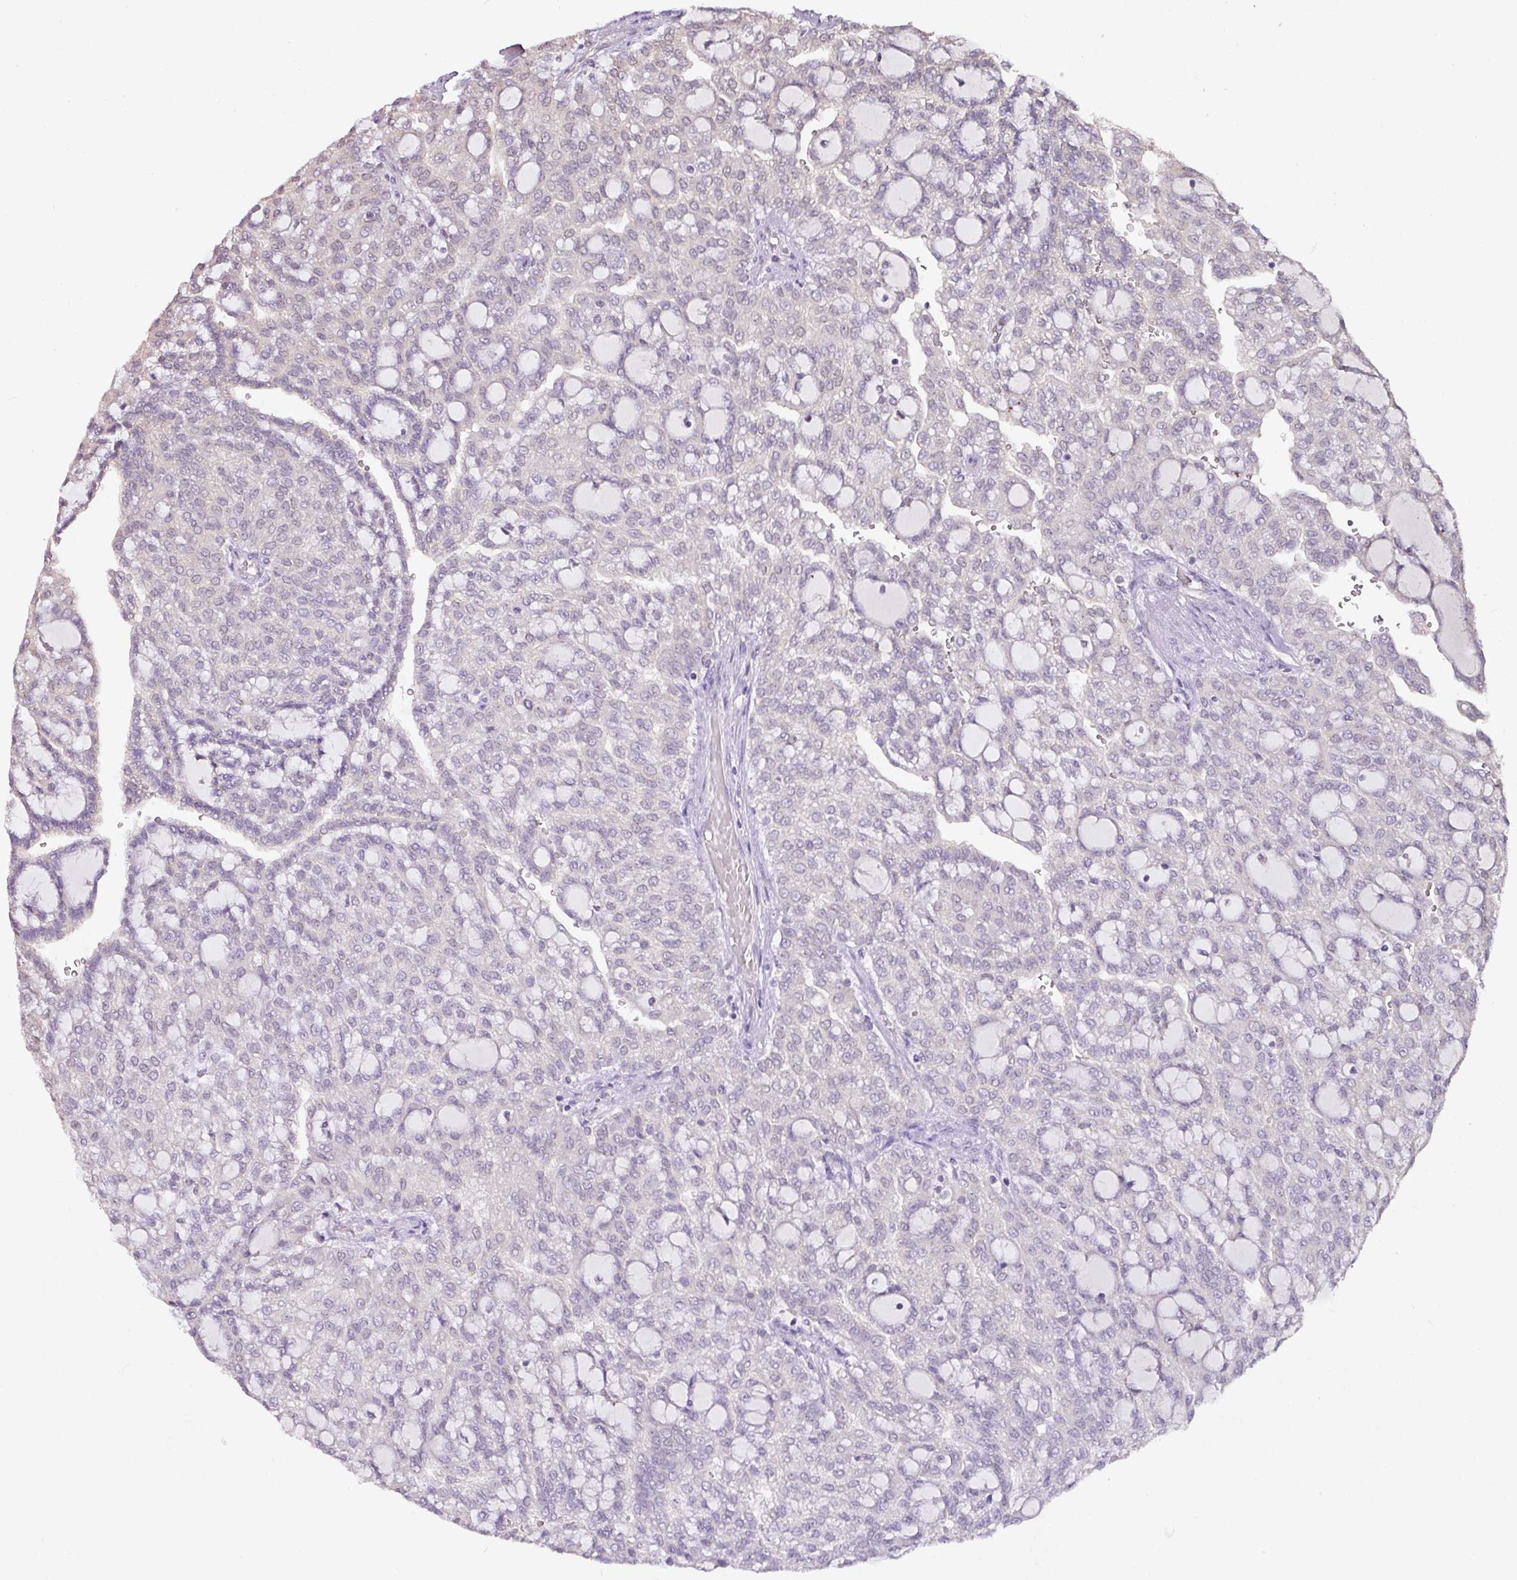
{"staining": {"intensity": "weak", "quantity": "<25%", "location": "cytoplasmic/membranous"}, "tissue": "renal cancer", "cell_type": "Tumor cells", "image_type": "cancer", "snomed": [{"axis": "morphology", "description": "Adenocarcinoma, NOS"}, {"axis": "topography", "description": "Kidney"}], "caption": "High magnification brightfield microscopy of renal cancer stained with DAB (brown) and counterstained with hematoxylin (blue): tumor cells show no significant positivity. (Stains: DAB (3,3'-diaminobenzidine) immunohistochemistry (IHC) with hematoxylin counter stain, Microscopy: brightfield microscopy at high magnification).", "gene": "RPL38", "patient": {"sex": "male", "age": 63}}